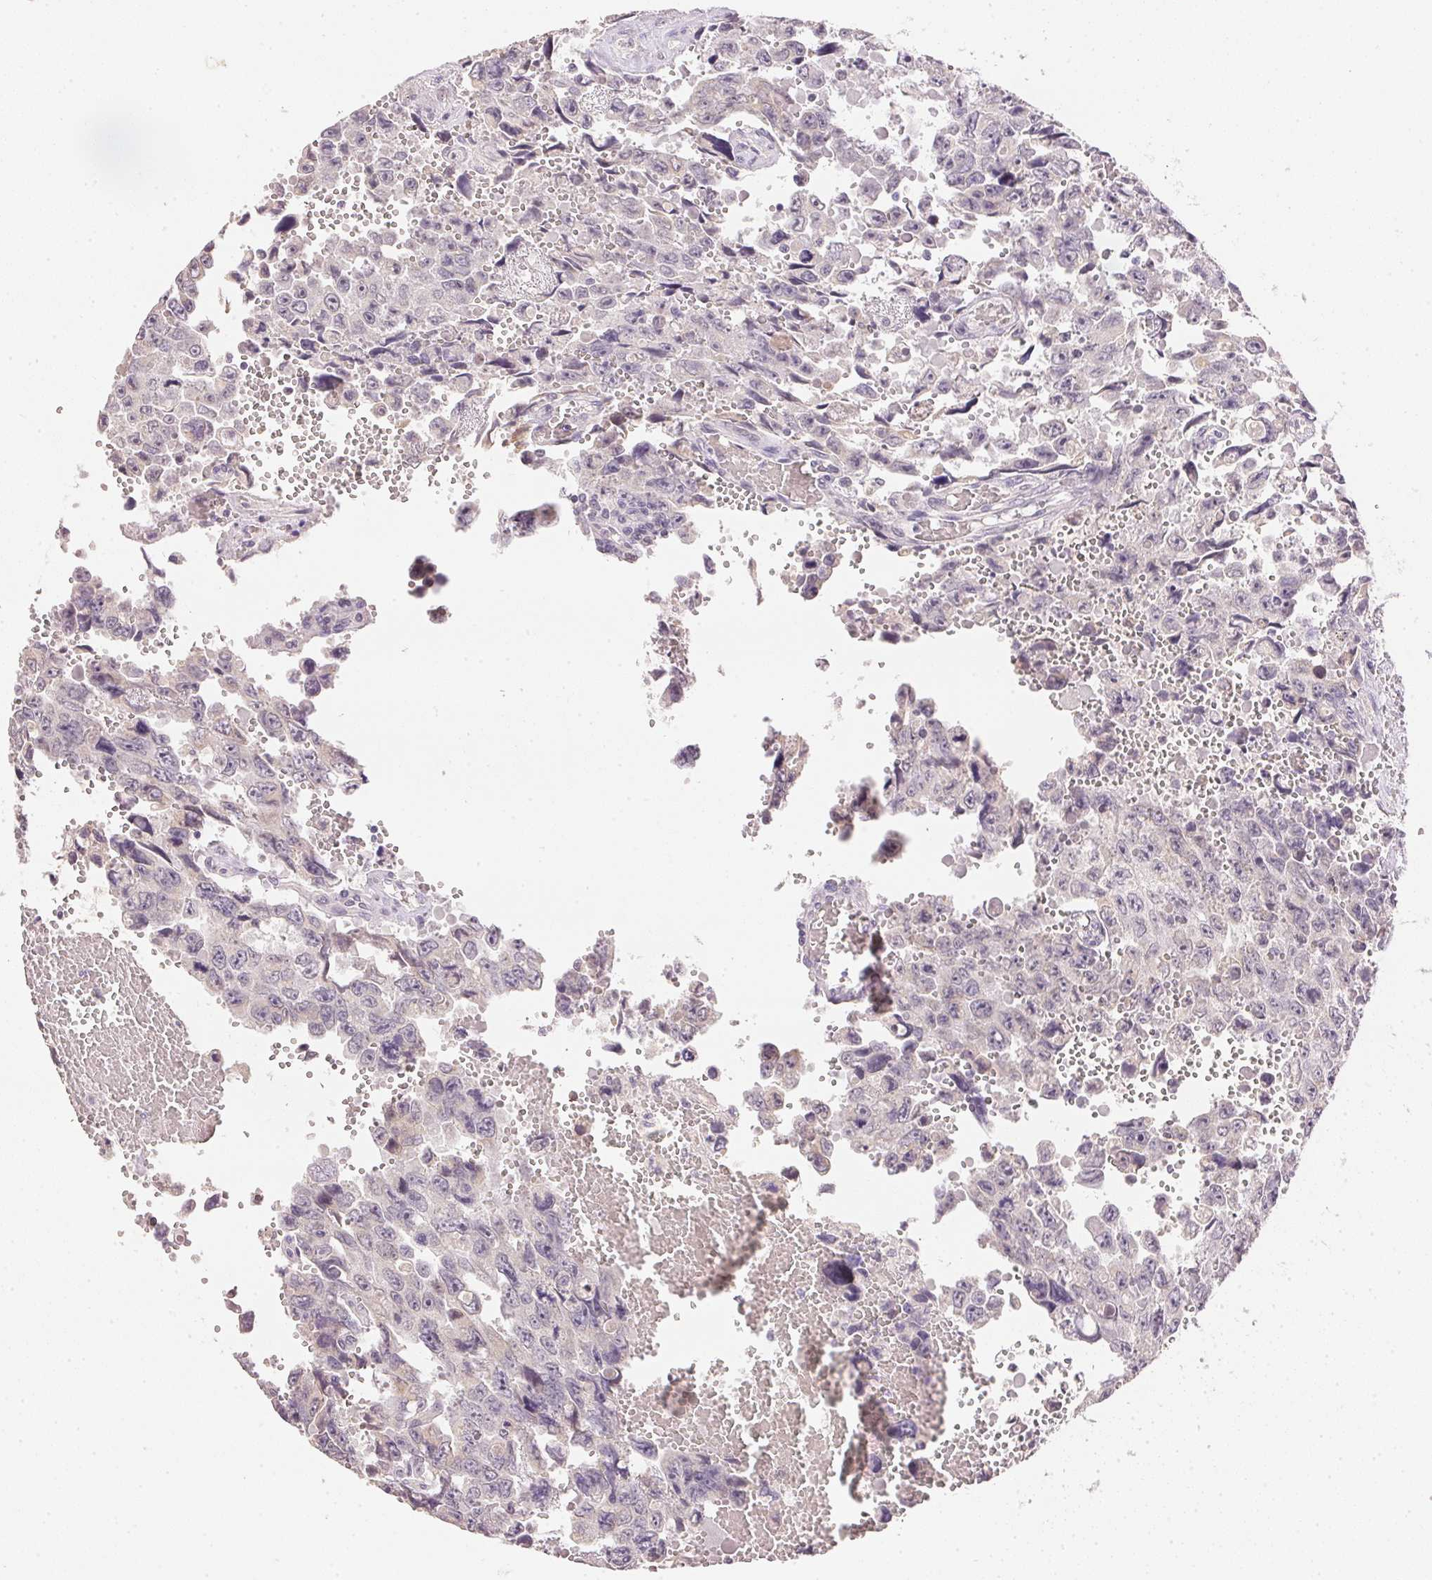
{"staining": {"intensity": "negative", "quantity": "none", "location": "none"}, "tissue": "testis cancer", "cell_type": "Tumor cells", "image_type": "cancer", "snomed": [{"axis": "morphology", "description": "Seminoma, NOS"}, {"axis": "topography", "description": "Testis"}], "caption": "A photomicrograph of human testis cancer (seminoma) is negative for staining in tumor cells. (Brightfield microscopy of DAB (3,3'-diaminobenzidine) IHC at high magnification).", "gene": "DHCR24", "patient": {"sex": "male", "age": 26}}